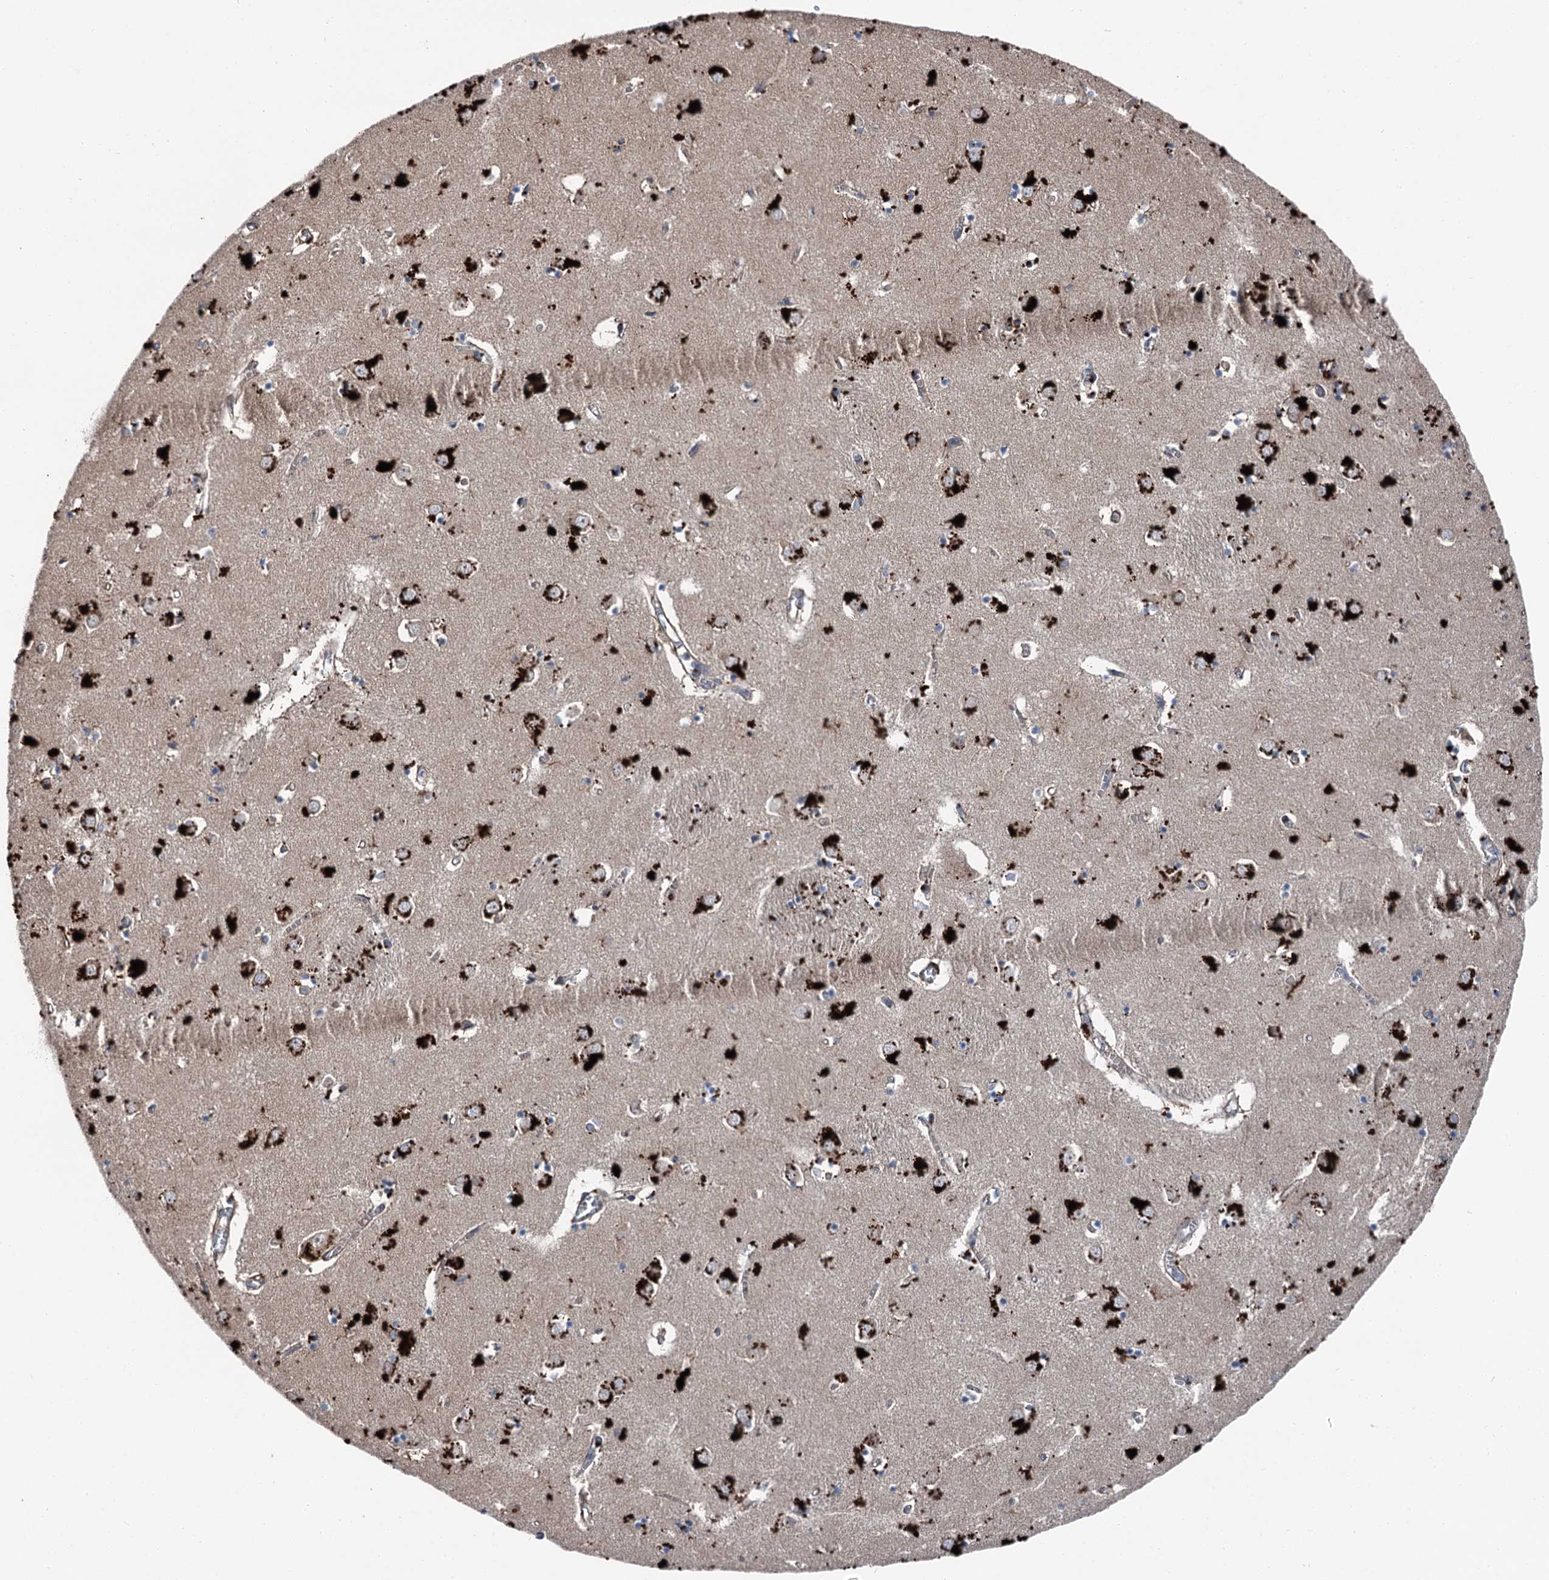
{"staining": {"intensity": "strong", "quantity": "25%-75%", "location": "cytoplasmic/membranous"}, "tissue": "caudate", "cell_type": "Glial cells", "image_type": "normal", "snomed": [{"axis": "morphology", "description": "Normal tissue, NOS"}, {"axis": "topography", "description": "Lateral ventricle wall"}], "caption": "Human caudate stained for a protein (brown) exhibits strong cytoplasmic/membranous positive expression in approximately 25%-75% of glial cells.", "gene": "POLR1D", "patient": {"sex": "male", "age": 70}}